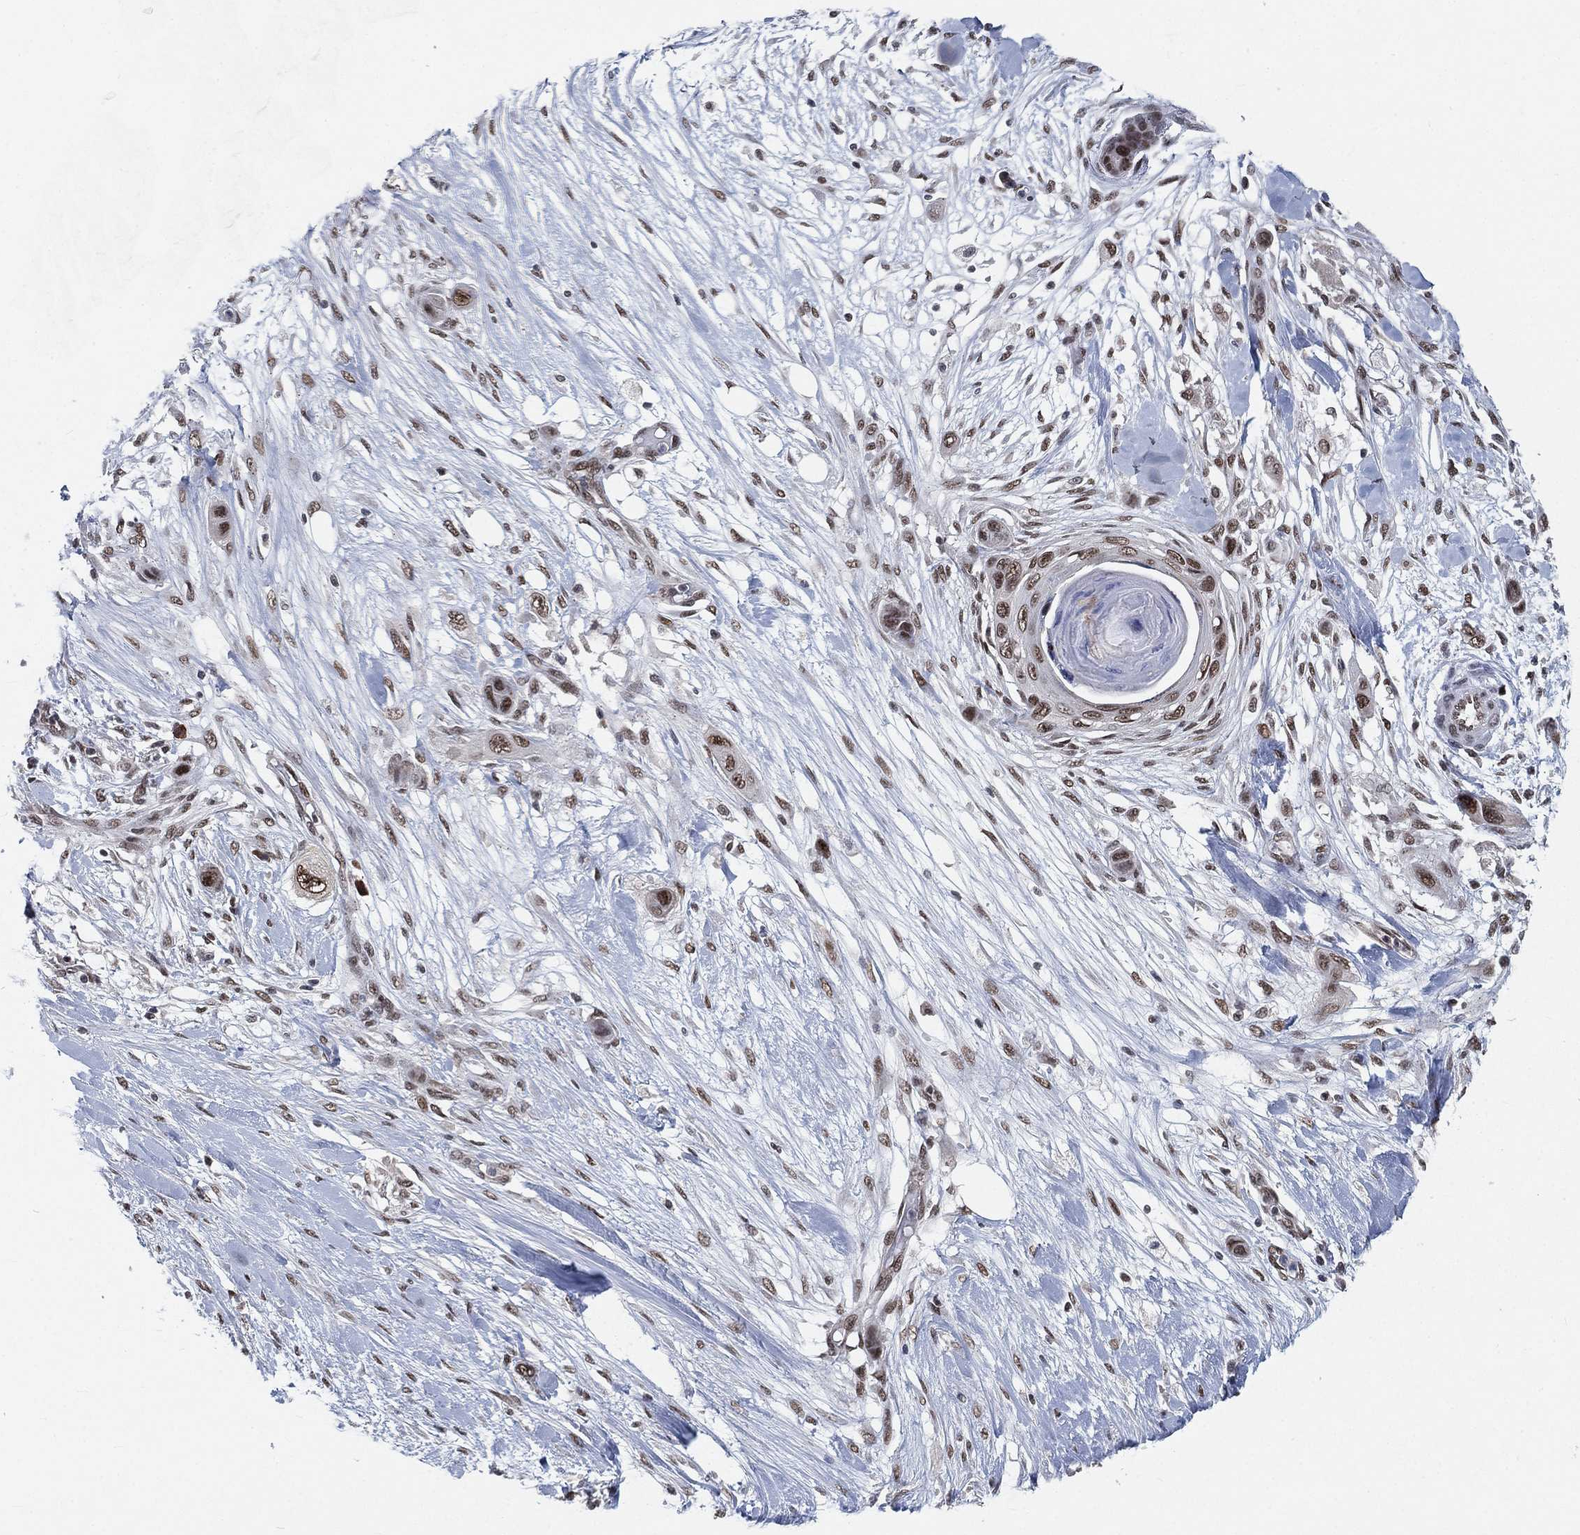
{"staining": {"intensity": "moderate", "quantity": ">75%", "location": "nuclear"}, "tissue": "skin cancer", "cell_type": "Tumor cells", "image_type": "cancer", "snomed": [{"axis": "morphology", "description": "Squamous cell carcinoma, NOS"}, {"axis": "topography", "description": "Skin"}], "caption": "Tumor cells reveal medium levels of moderate nuclear positivity in about >75% of cells in skin squamous cell carcinoma.", "gene": "YLPM1", "patient": {"sex": "male", "age": 79}}